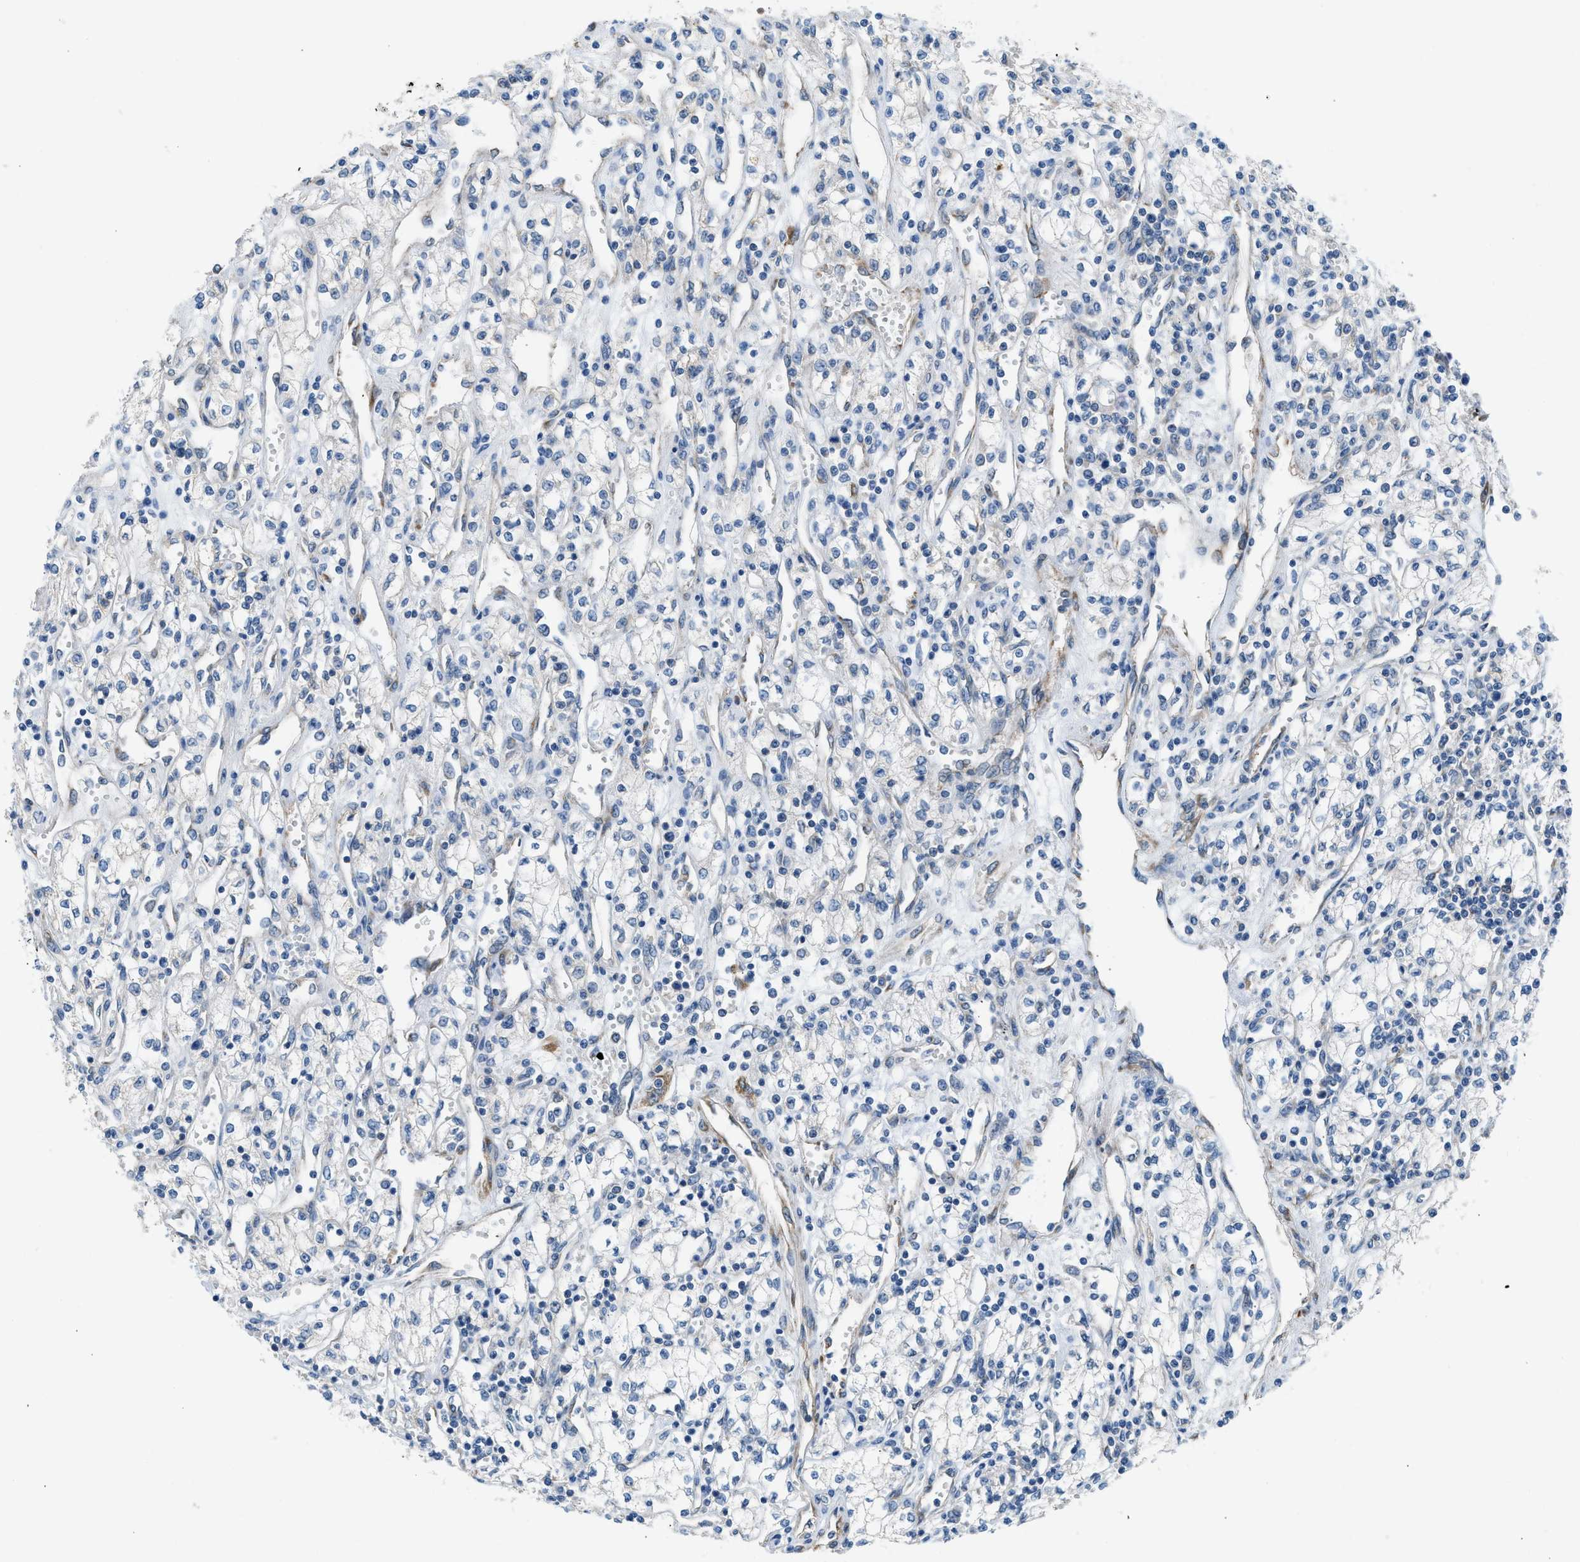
{"staining": {"intensity": "negative", "quantity": "none", "location": "none"}, "tissue": "renal cancer", "cell_type": "Tumor cells", "image_type": "cancer", "snomed": [{"axis": "morphology", "description": "Adenocarcinoma, NOS"}, {"axis": "topography", "description": "Kidney"}], "caption": "Photomicrograph shows no significant protein staining in tumor cells of renal cancer (adenocarcinoma).", "gene": "BNC2", "patient": {"sex": "male", "age": 59}}